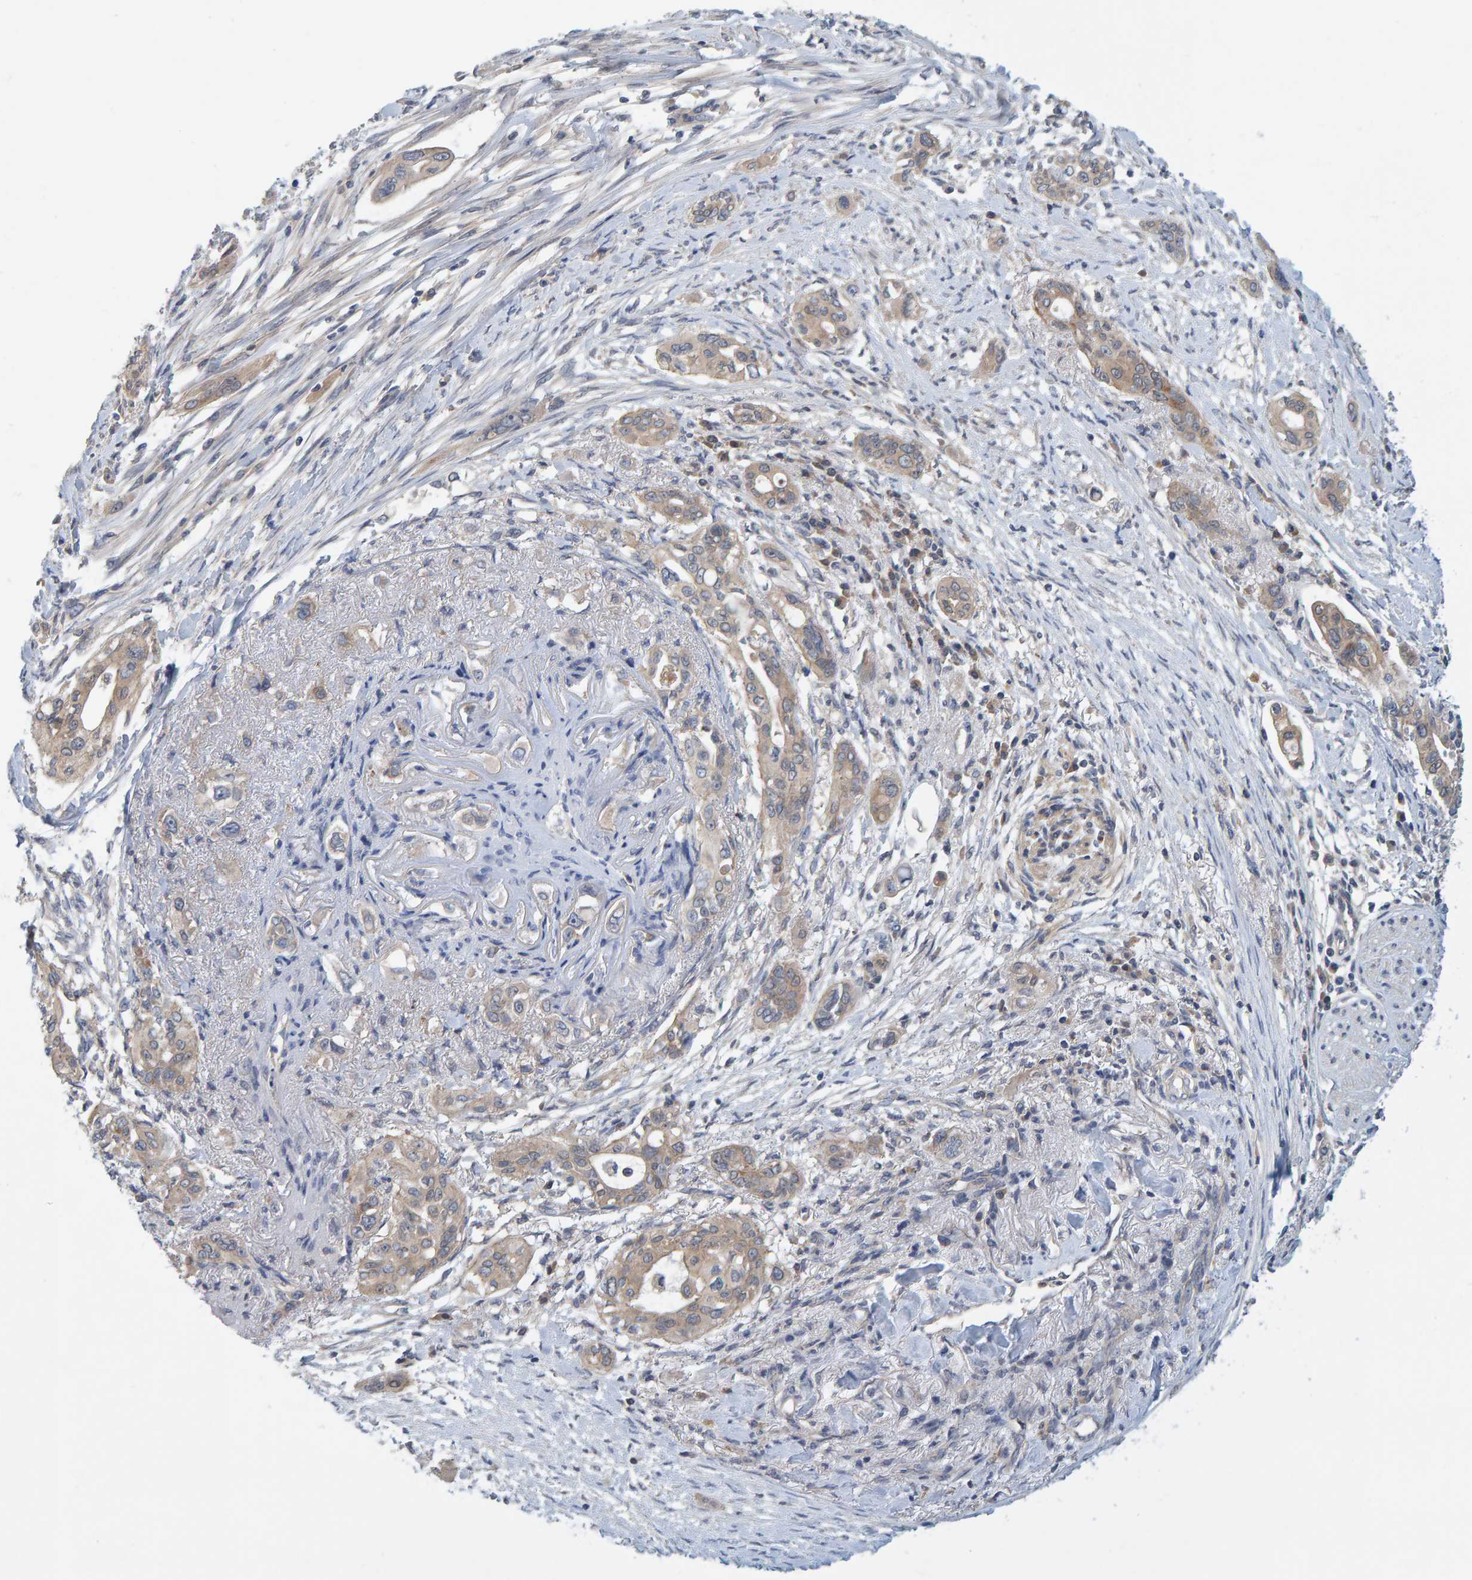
{"staining": {"intensity": "weak", "quantity": ">75%", "location": "cytoplasmic/membranous"}, "tissue": "pancreatic cancer", "cell_type": "Tumor cells", "image_type": "cancer", "snomed": [{"axis": "morphology", "description": "Adenocarcinoma, NOS"}, {"axis": "topography", "description": "Pancreas"}], "caption": "Immunohistochemical staining of human adenocarcinoma (pancreatic) demonstrates low levels of weak cytoplasmic/membranous expression in approximately >75% of tumor cells. Using DAB (brown) and hematoxylin (blue) stains, captured at high magnification using brightfield microscopy.", "gene": "TATDN1", "patient": {"sex": "female", "age": 60}}